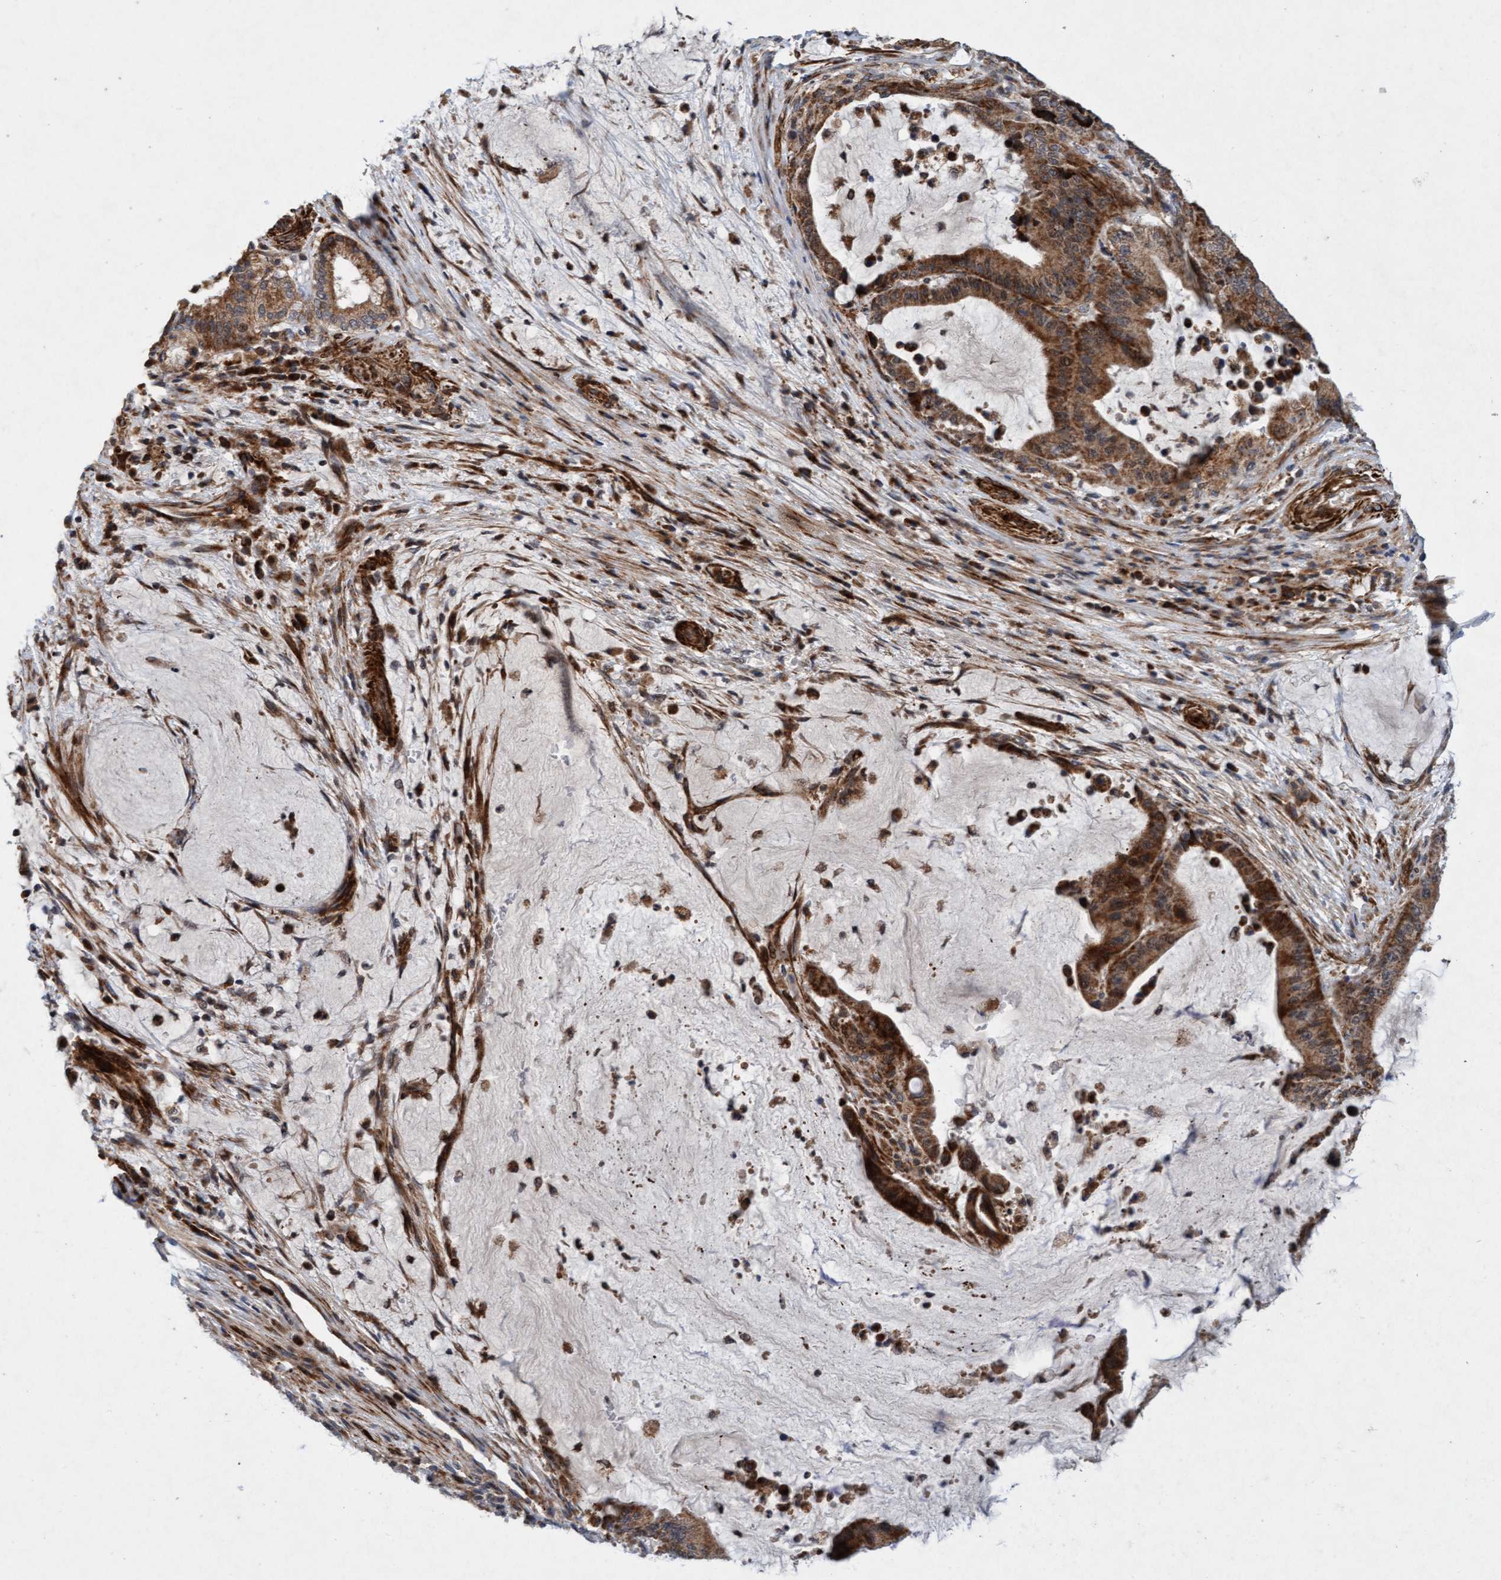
{"staining": {"intensity": "moderate", "quantity": ">75%", "location": "cytoplasmic/membranous"}, "tissue": "liver cancer", "cell_type": "Tumor cells", "image_type": "cancer", "snomed": [{"axis": "morphology", "description": "Normal tissue, NOS"}, {"axis": "morphology", "description": "Cholangiocarcinoma"}, {"axis": "topography", "description": "Liver"}, {"axis": "topography", "description": "Peripheral nerve tissue"}], "caption": "Liver cancer stained with immunohistochemistry reveals moderate cytoplasmic/membranous positivity in about >75% of tumor cells.", "gene": "TMEM70", "patient": {"sex": "female", "age": 73}}